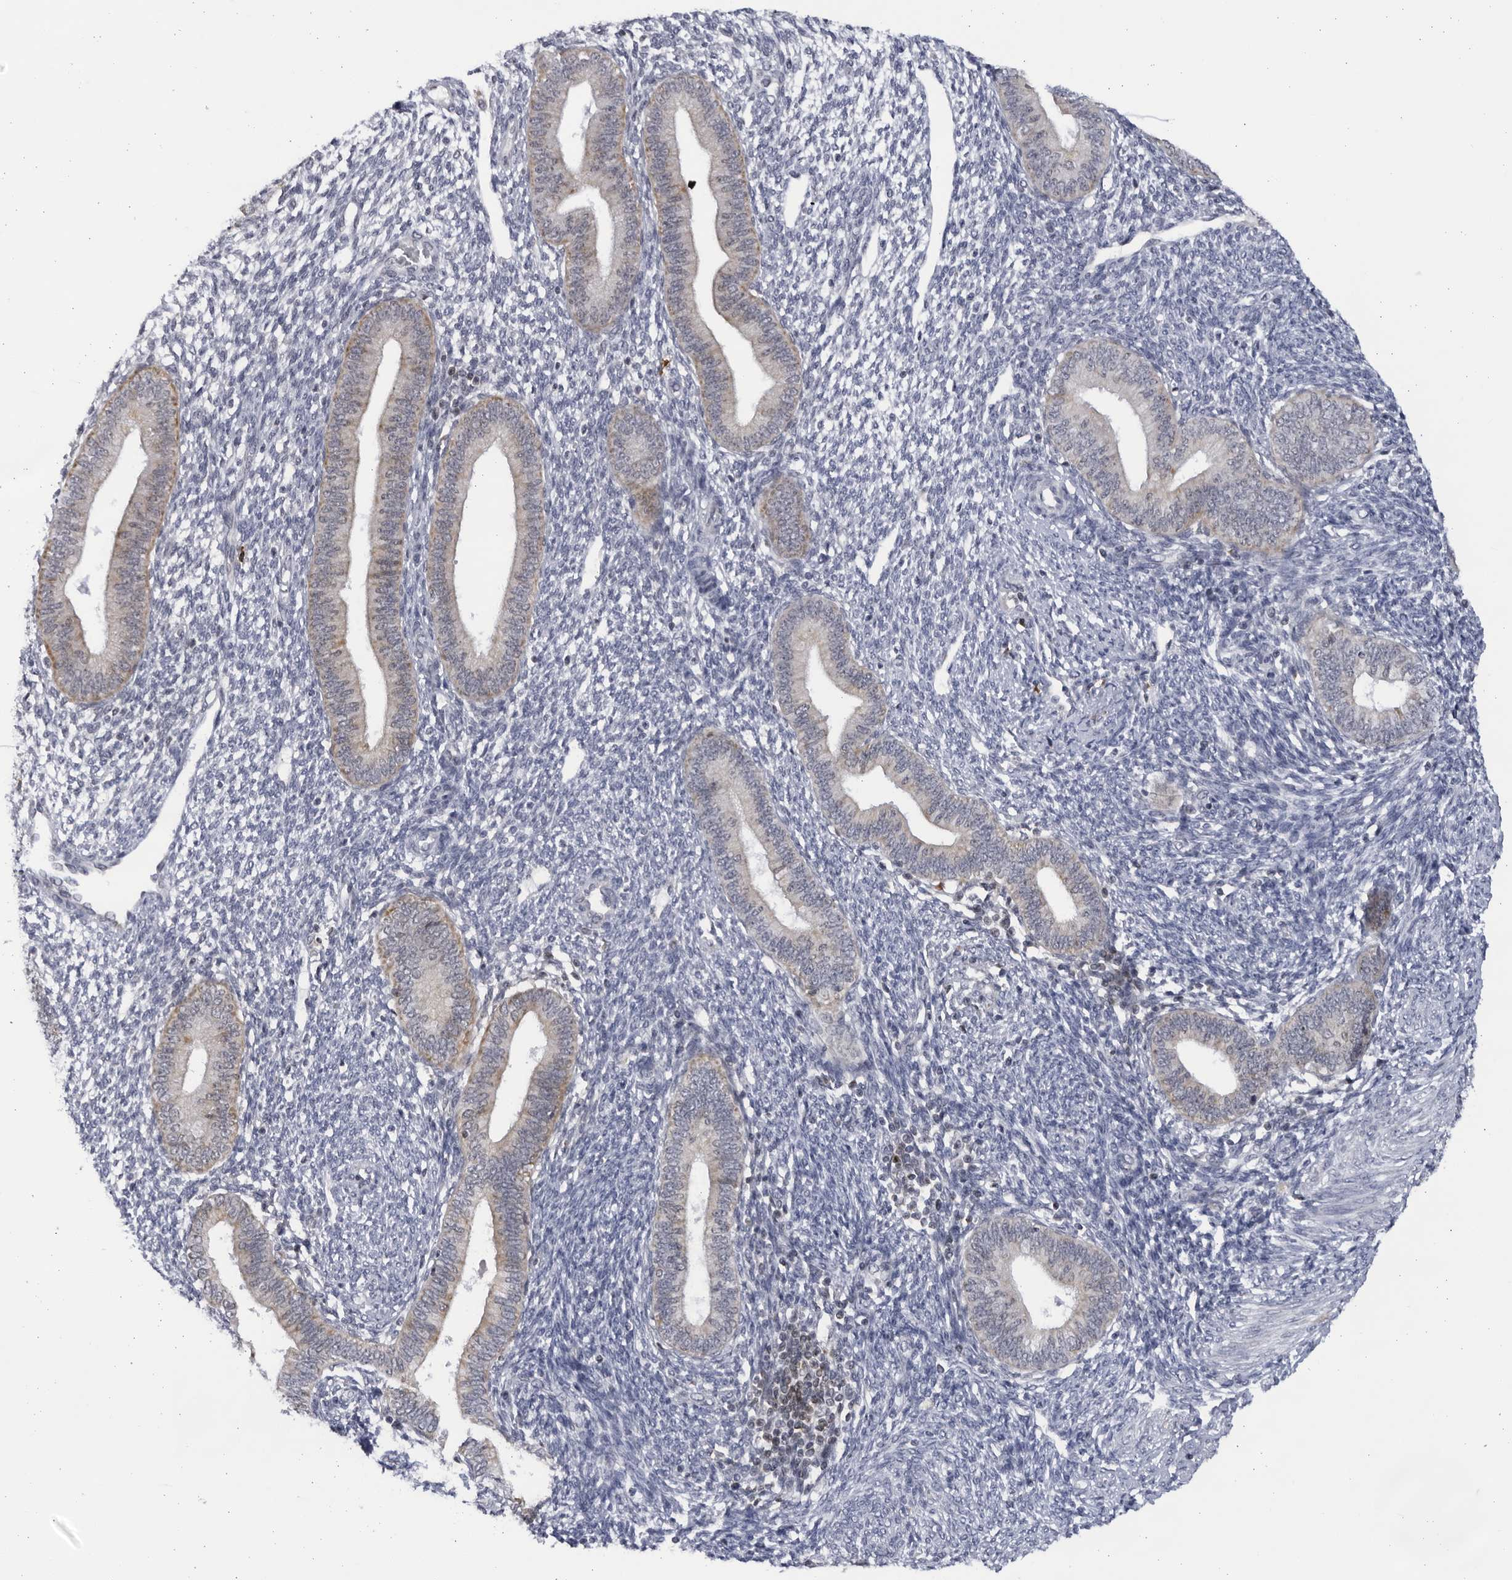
{"staining": {"intensity": "negative", "quantity": "none", "location": "none"}, "tissue": "endometrium", "cell_type": "Cells in endometrial stroma", "image_type": "normal", "snomed": [{"axis": "morphology", "description": "Normal tissue, NOS"}, {"axis": "topography", "description": "Endometrium"}], "caption": "This is a histopathology image of IHC staining of unremarkable endometrium, which shows no expression in cells in endometrial stroma. (DAB (3,3'-diaminobenzidine) immunohistochemistry, high magnification).", "gene": "SLC25A22", "patient": {"sex": "female", "age": 46}}